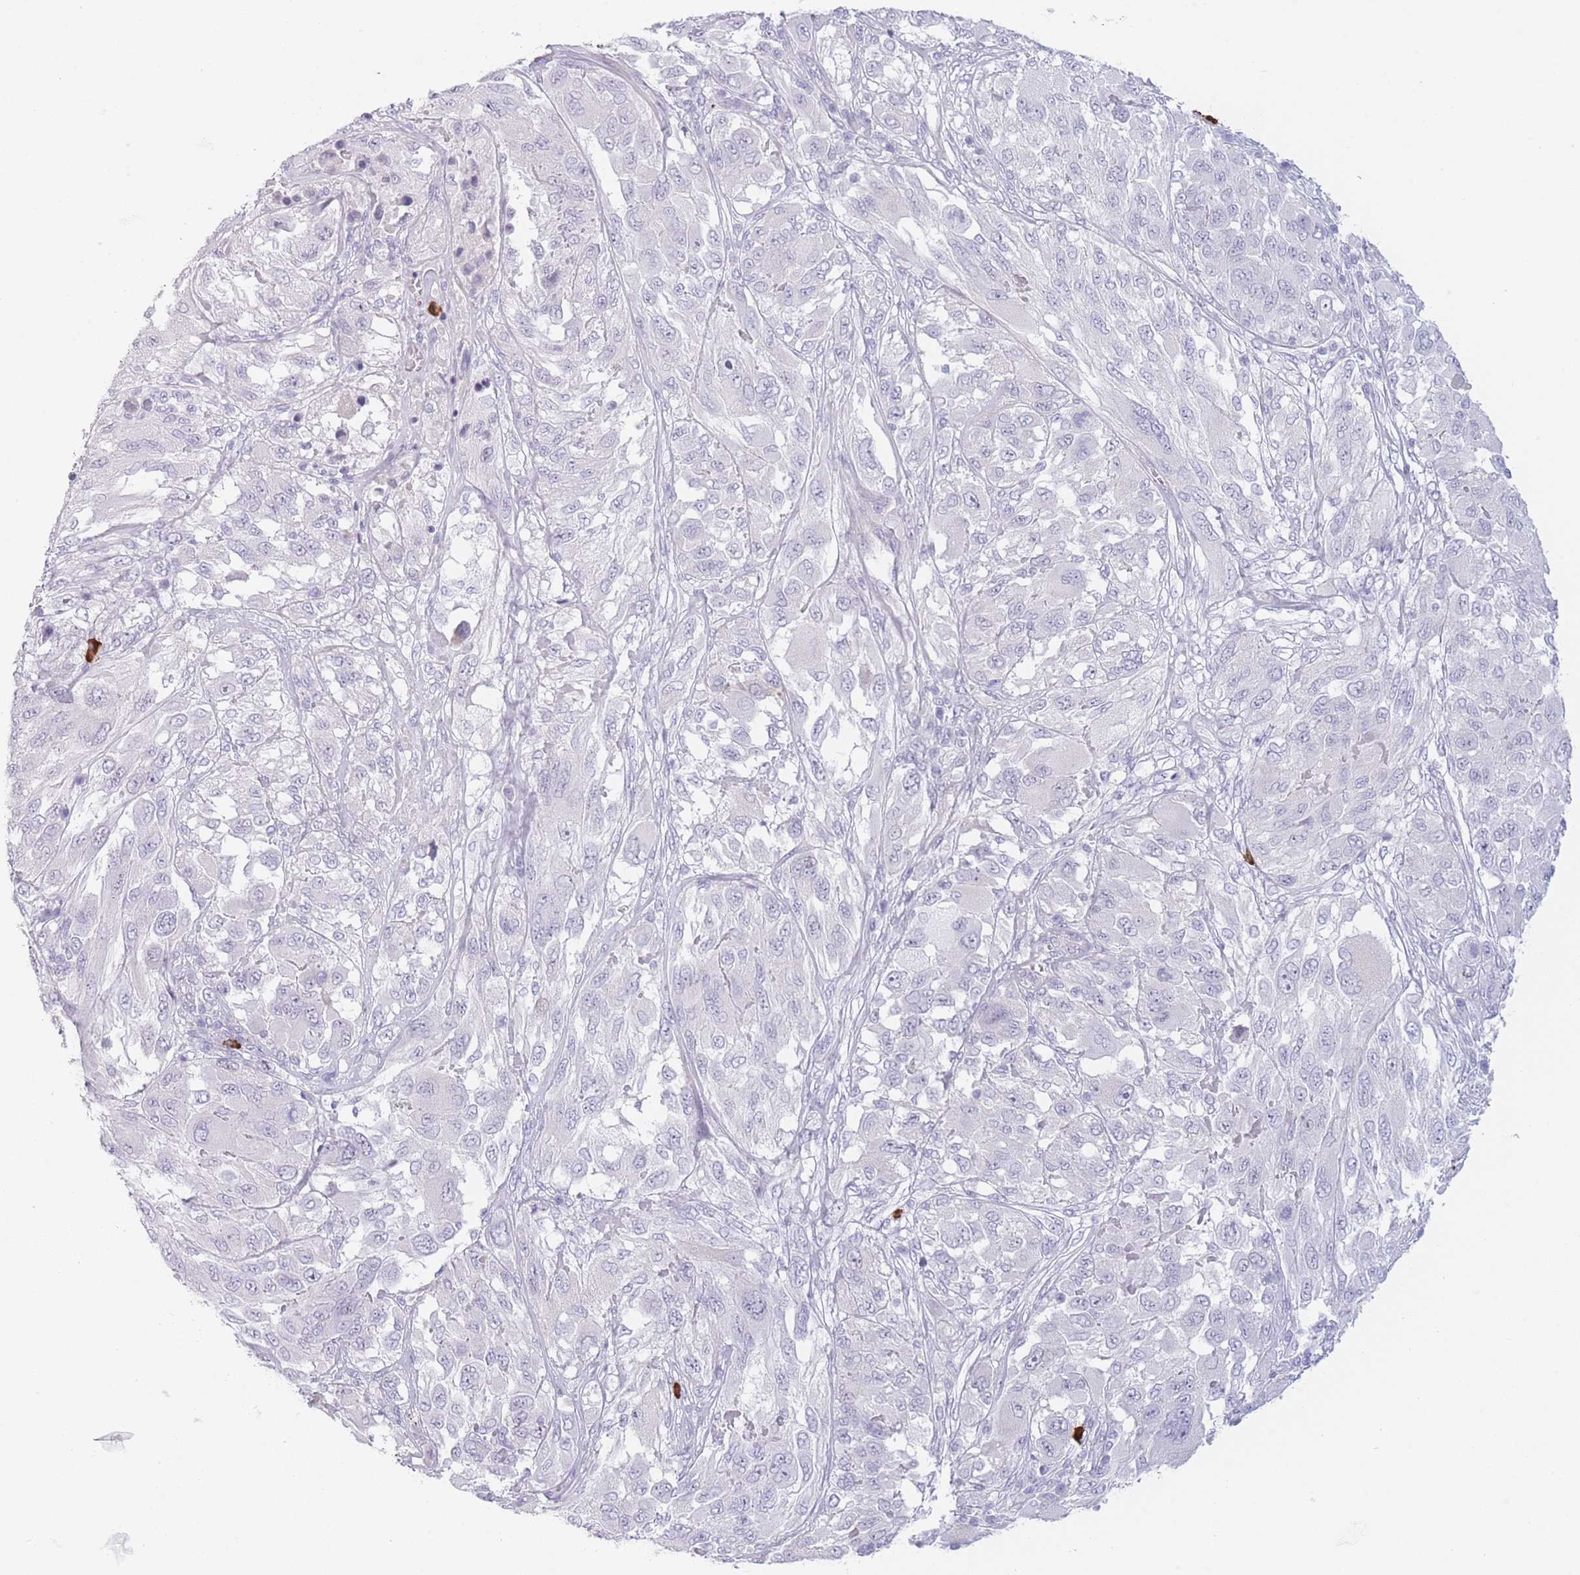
{"staining": {"intensity": "negative", "quantity": "none", "location": "none"}, "tissue": "melanoma", "cell_type": "Tumor cells", "image_type": "cancer", "snomed": [{"axis": "morphology", "description": "Malignant melanoma, NOS"}, {"axis": "topography", "description": "Skin"}], "caption": "A micrograph of malignant melanoma stained for a protein shows no brown staining in tumor cells. The staining is performed using DAB brown chromogen with nuclei counter-stained in using hematoxylin.", "gene": "PLEKHG2", "patient": {"sex": "female", "age": 91}}